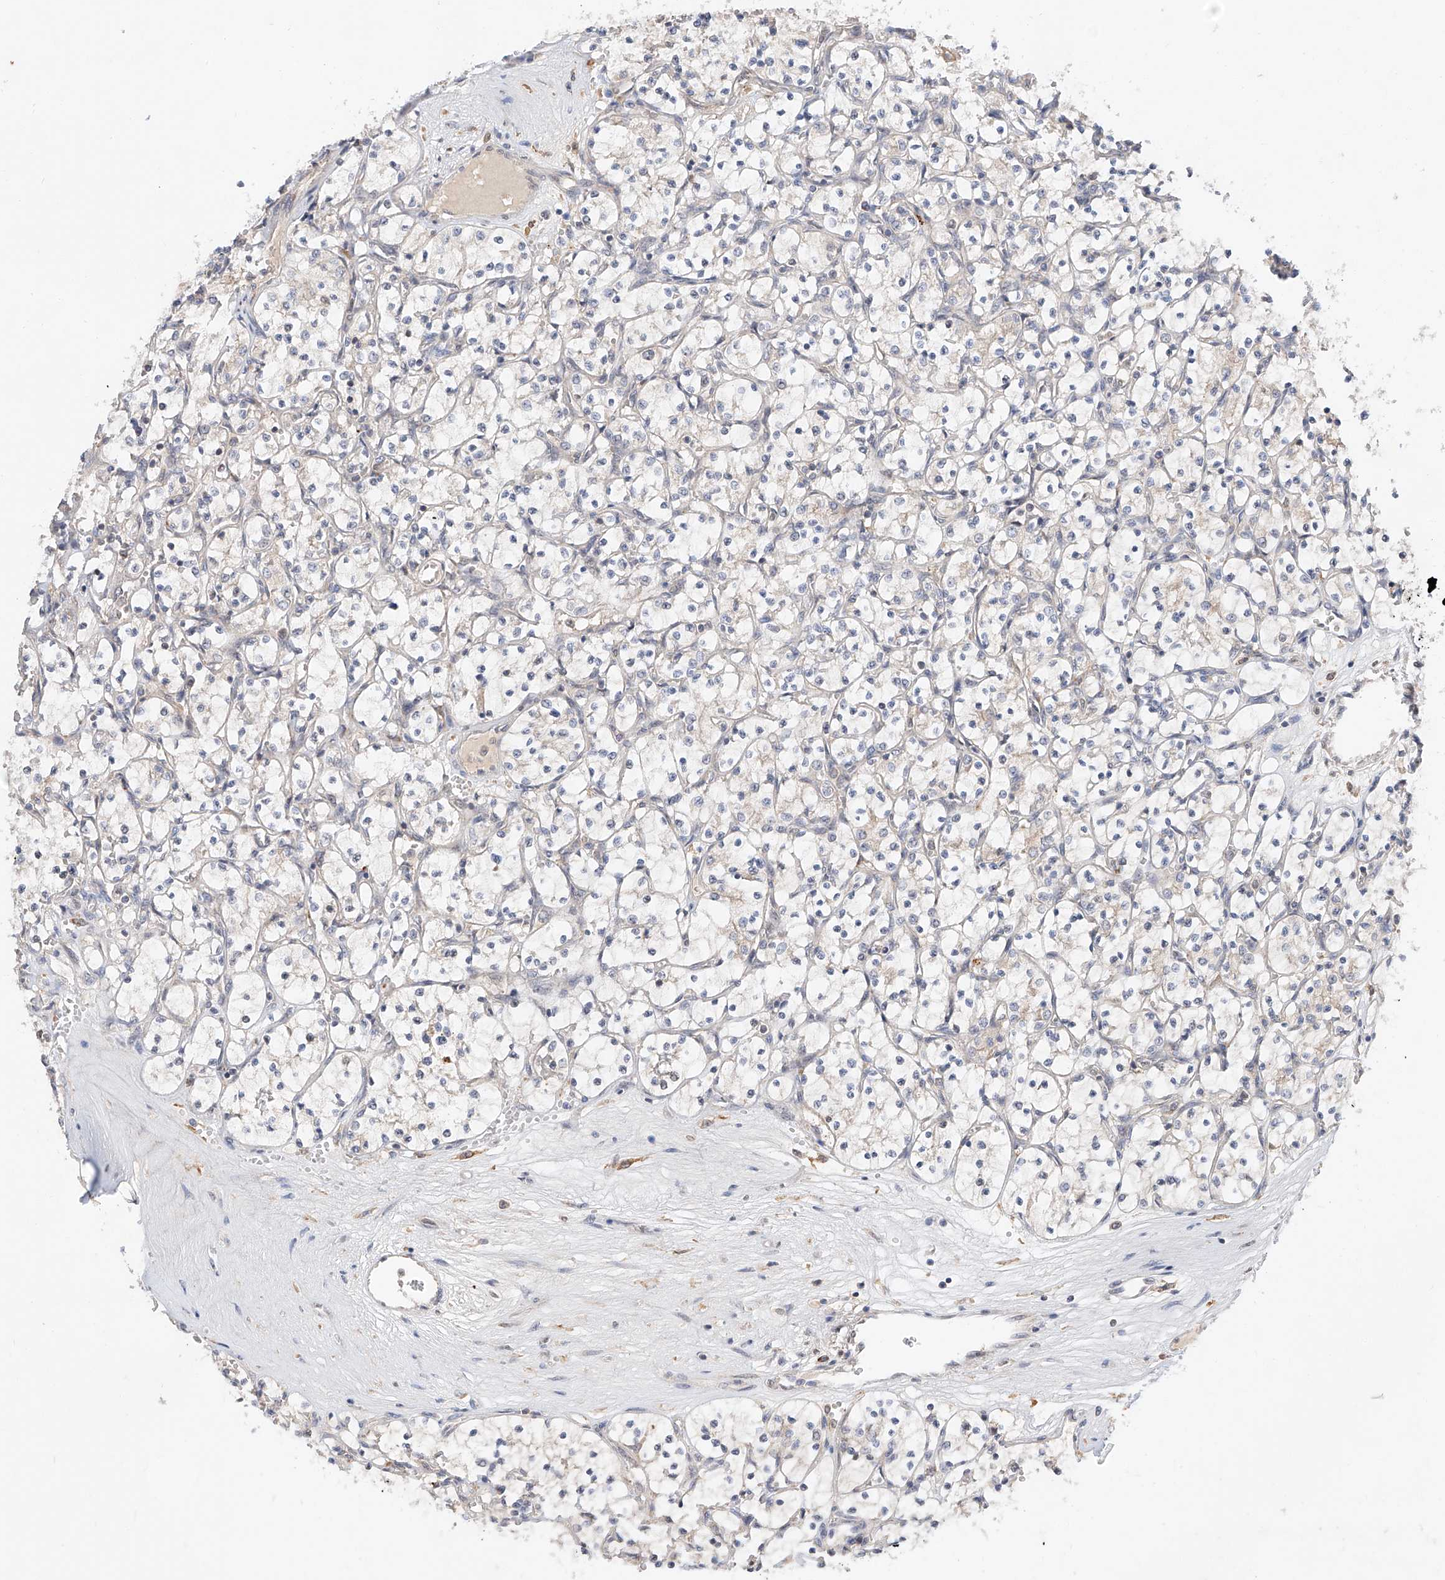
{"staining": {"intensity": "negative", "quantity": "none", "location": "none"}, "tissue": "renal cancer", "cell_type": "Tumor cells", "image_type": "cancer", "snomed": [{"axis": "morphology", "description": "Adenocarcinoma, NOS"}, {"axis": "topography", "description": "Kidney"}], "caption": "DAB immunohistochemical staining of renal adenocarcinoma reveals no significant expression in tumor cells.", "gene": "DIRAS3", "patient": {"sex": "female", "age": 69}}